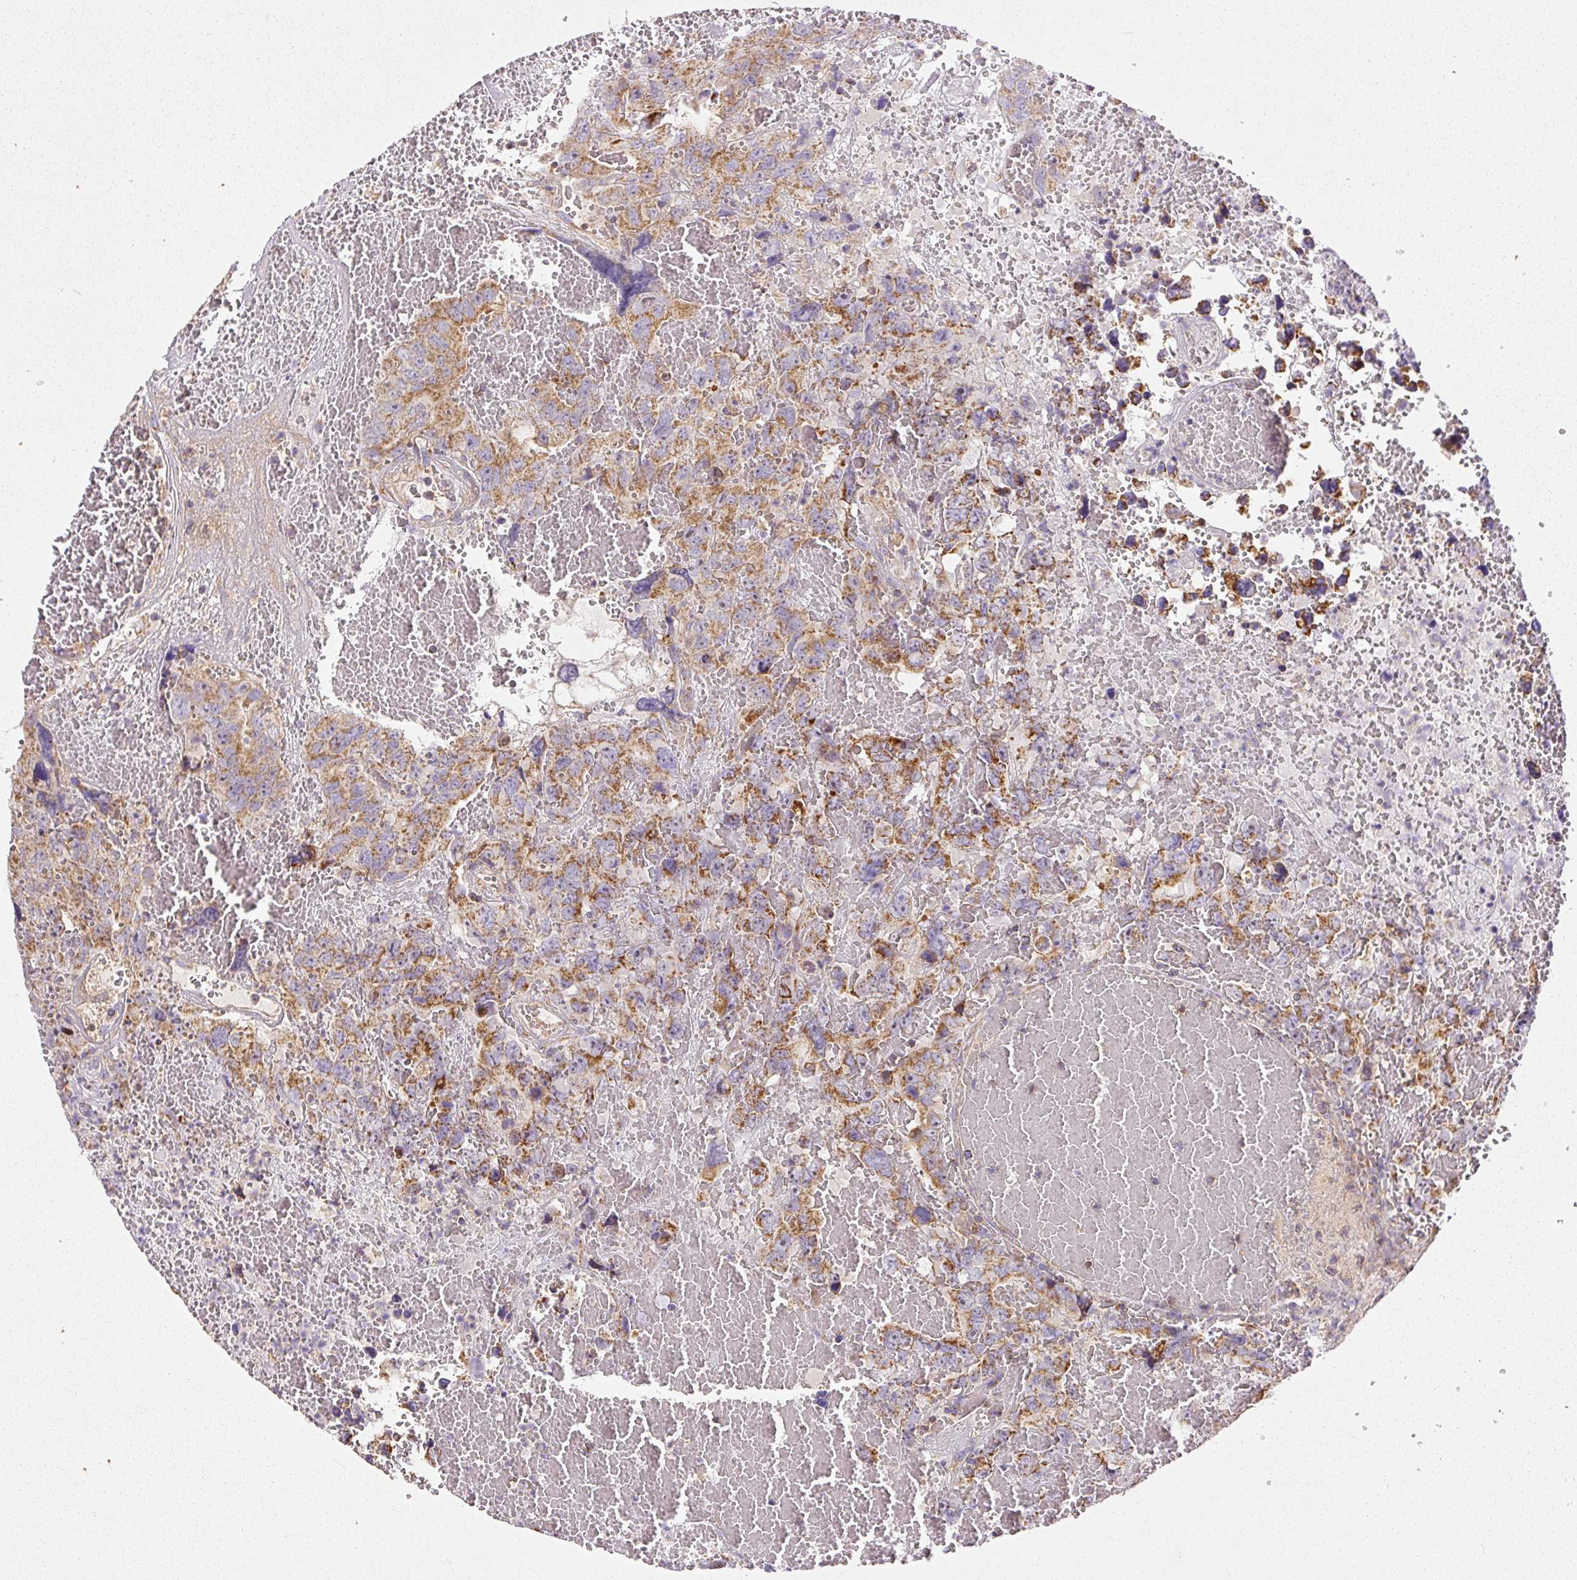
{"staining": {"intensity": "moderate", "quantity": ">75%", "location": "cytoplasmic/membranous"}, "tissue": "testis cancer", "cell_type": "Tumor cells", "image_type": "cancer", "snomed": [{"axis": "morphology", "description": "Carcinoma, Embryonal, NOS"}, {"axis": "topography", "description": "Testis"}], "caption": "There is medium levels of moderate cytoplasmic/membranous expression in tumor cells of testis cancer (embryonal carcinoma), as demonstrated by immunohistochemical staining (brown color).", "gene": "NDUFAF2", "patient": {"sex": "male", "age": 45}}